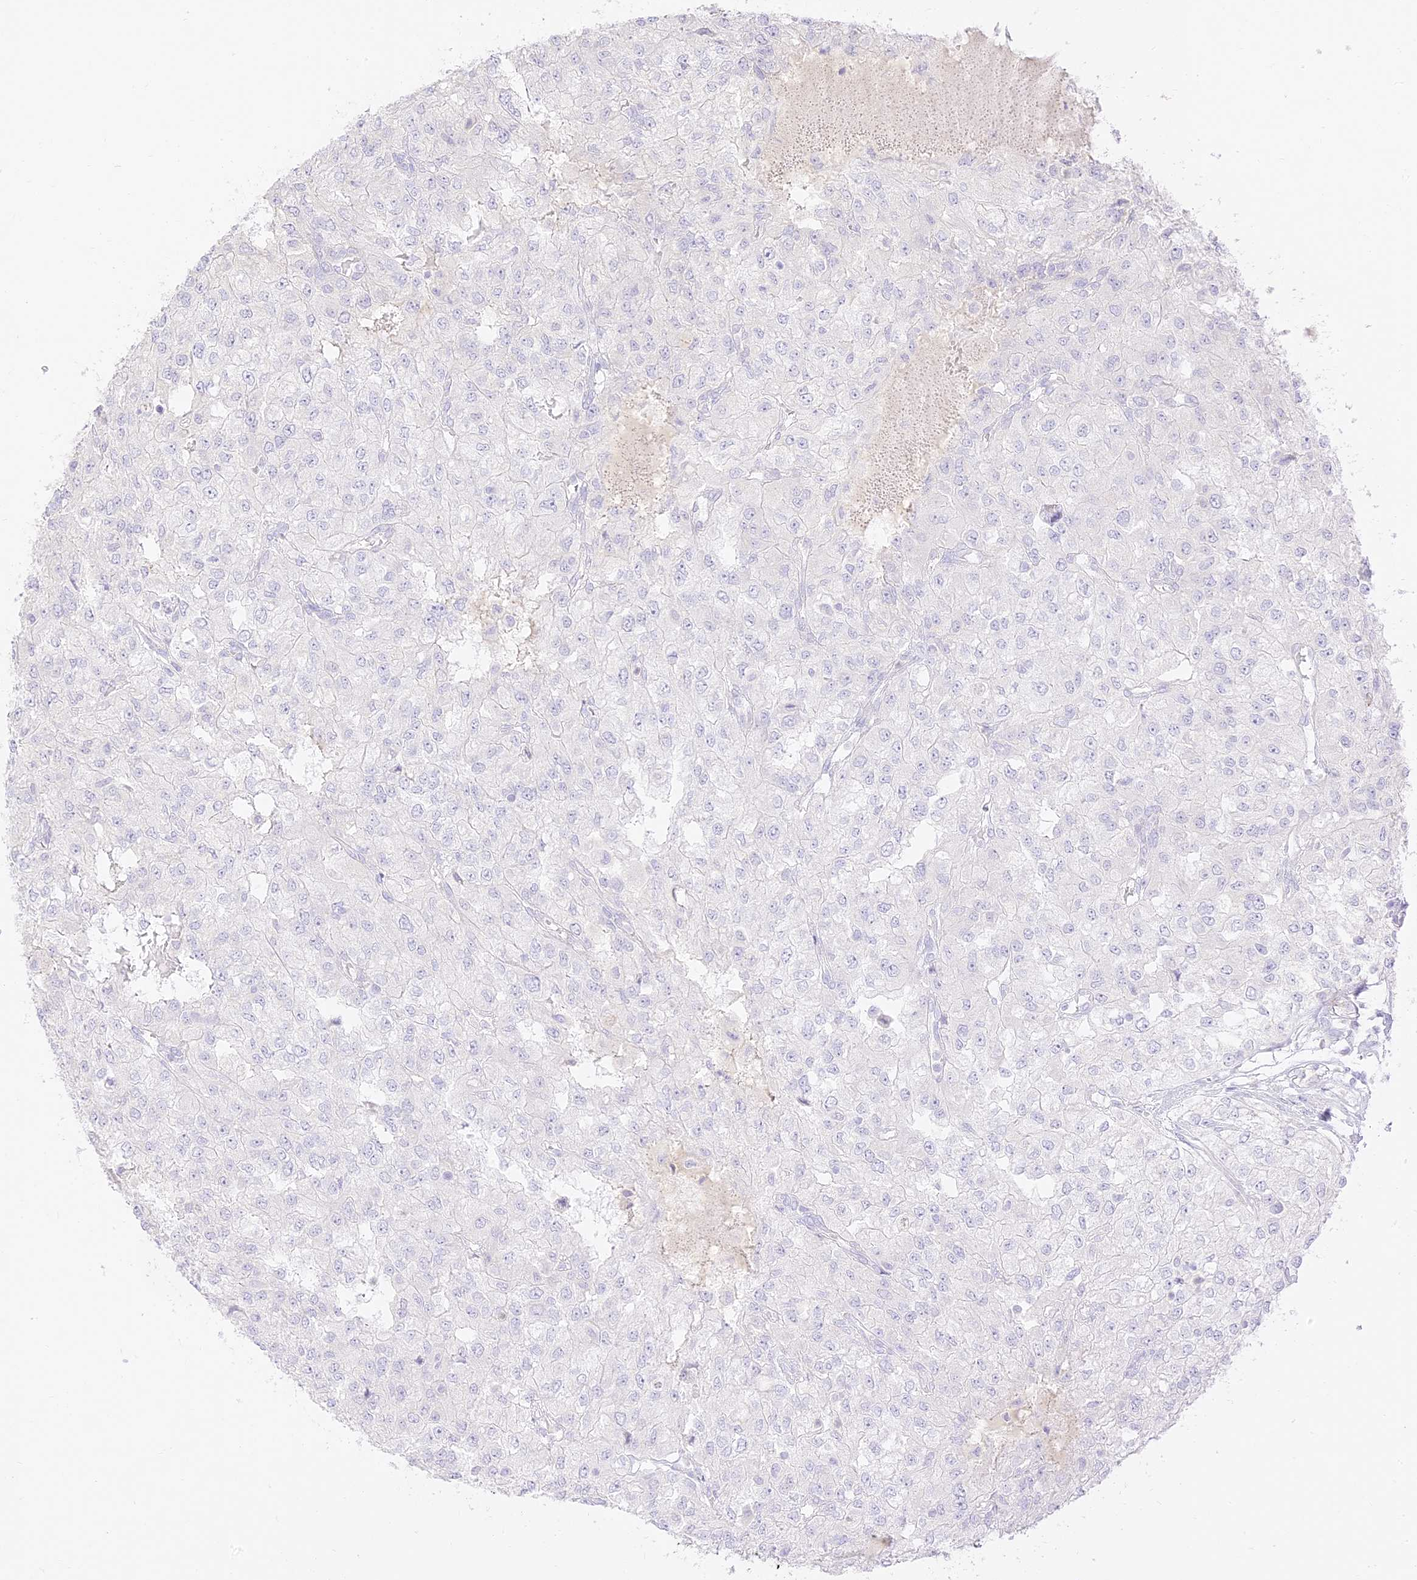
{"staining": {"intensity": "negative", "quantity": "none", "location": "none"}, "tissue": "renal cancer", "cell_type": "Tumor cells", "image_type": "cancer", "snomed": [{"axis": "morphology", "description": "Adenocarcinoma, NOS"}, {"axis": "topography", "description": "Kidney"}], "caption": "High magnification brightfield microscopy of renal adenocarcinoma stained with DAB (3,3'-diaminobenzidine) (brown) and counterstained with hematoxylin (blue): tumor cells show no significant expression.", "gene": "SEC13", "patient": {"sex": "female", "age": 54}}